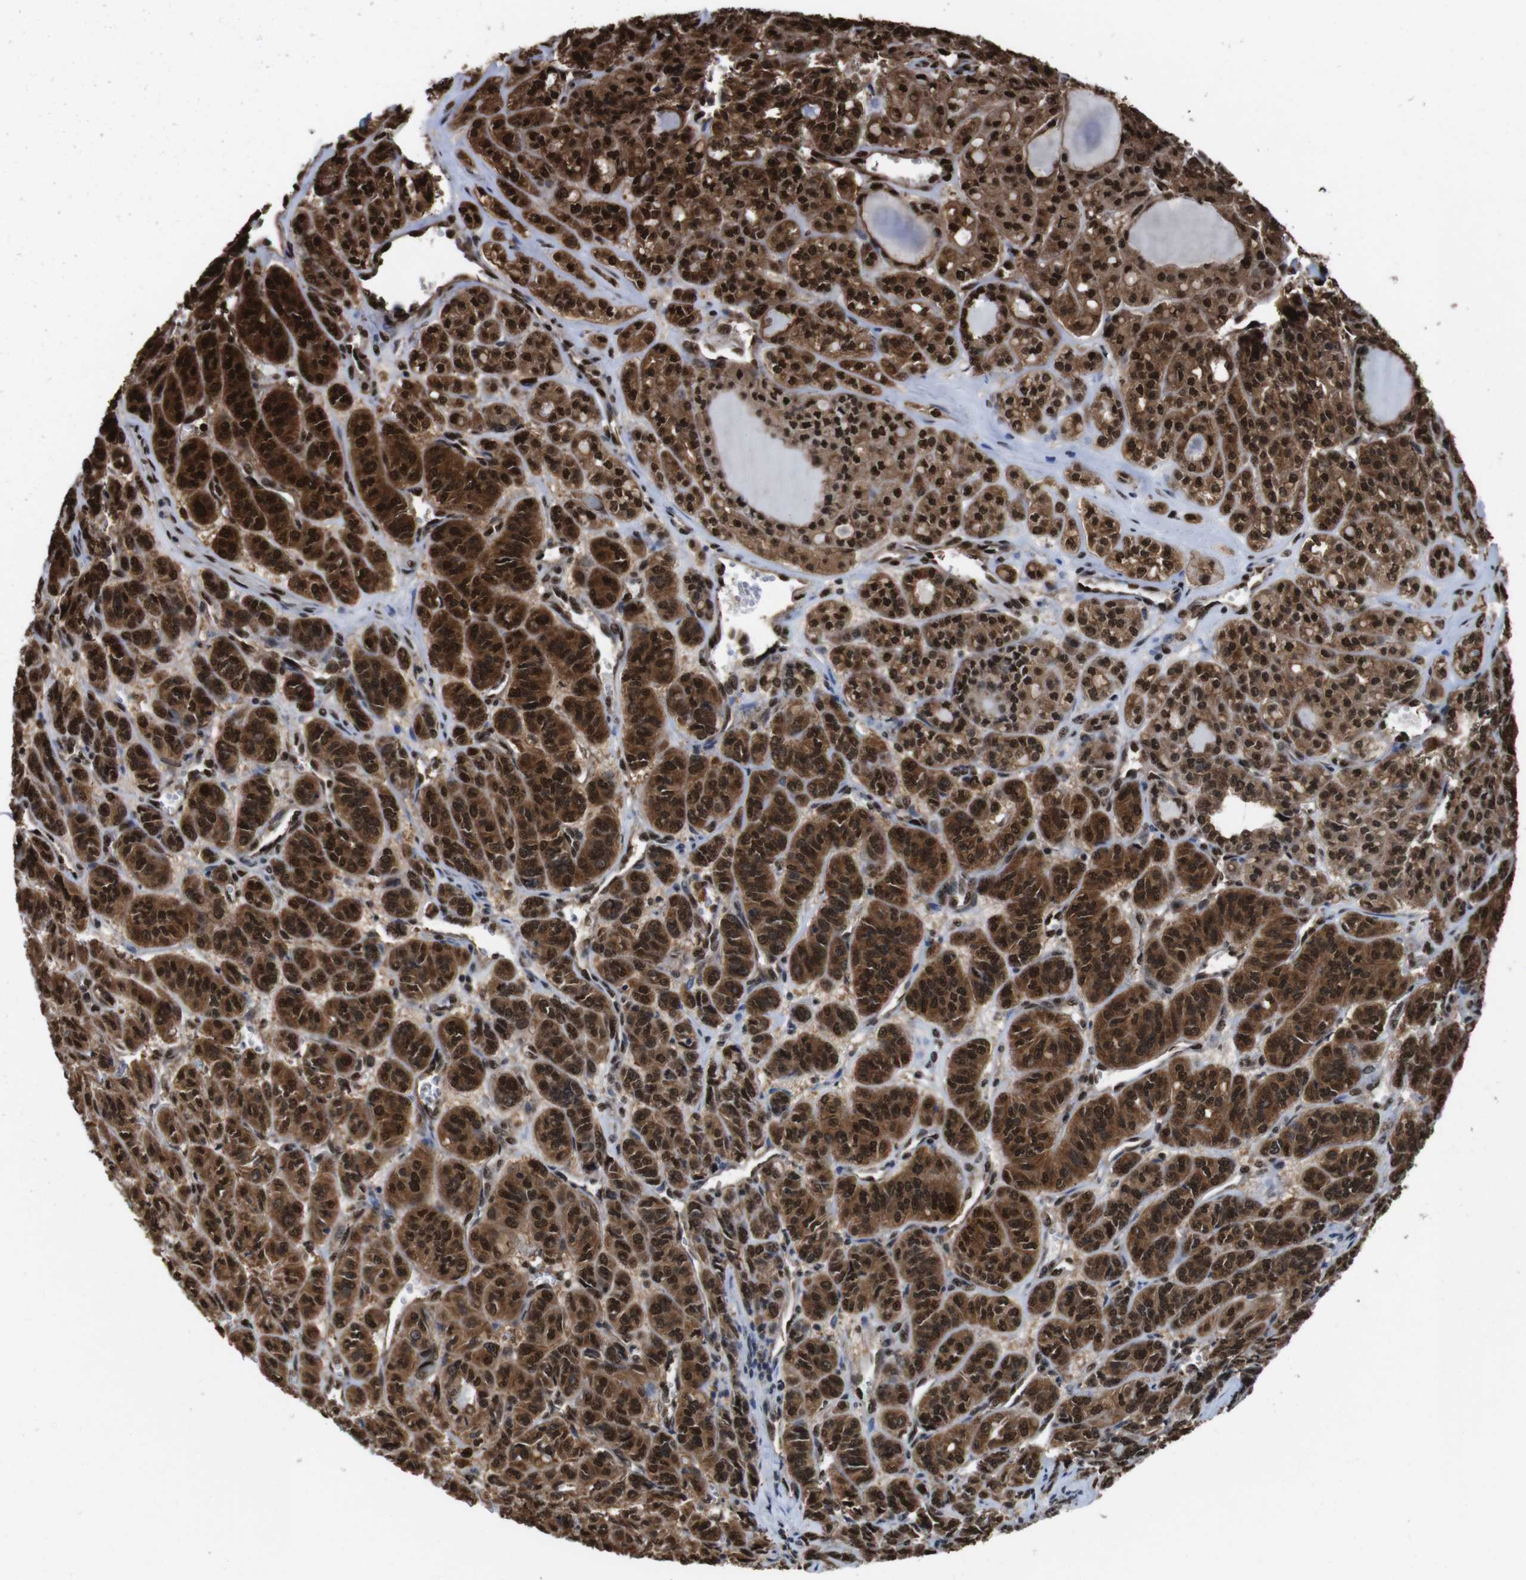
{"staining": {"intensity": "strong", "quantity": ">75%", "location": "cytoplasmic/membranous,nuclear"}, "tissue": "thyroid cancer", "cell_type": "Tumor cells", "image_type": "cancer", "snomed": [{"axis": "morphology", "description": "Follicular adenoma carcinoma, NOS"}, {"axis": "topography", "description": "Thyroid gland"}], "caption": "High-power microscopy captured an IHC image of thyroid cancer, revealing strong cytoplasmic/membranous and nuclear positivity in about >75% of tumor cells.", "gene": "VCP", "patient": {"sex": "female", "age": 71}}